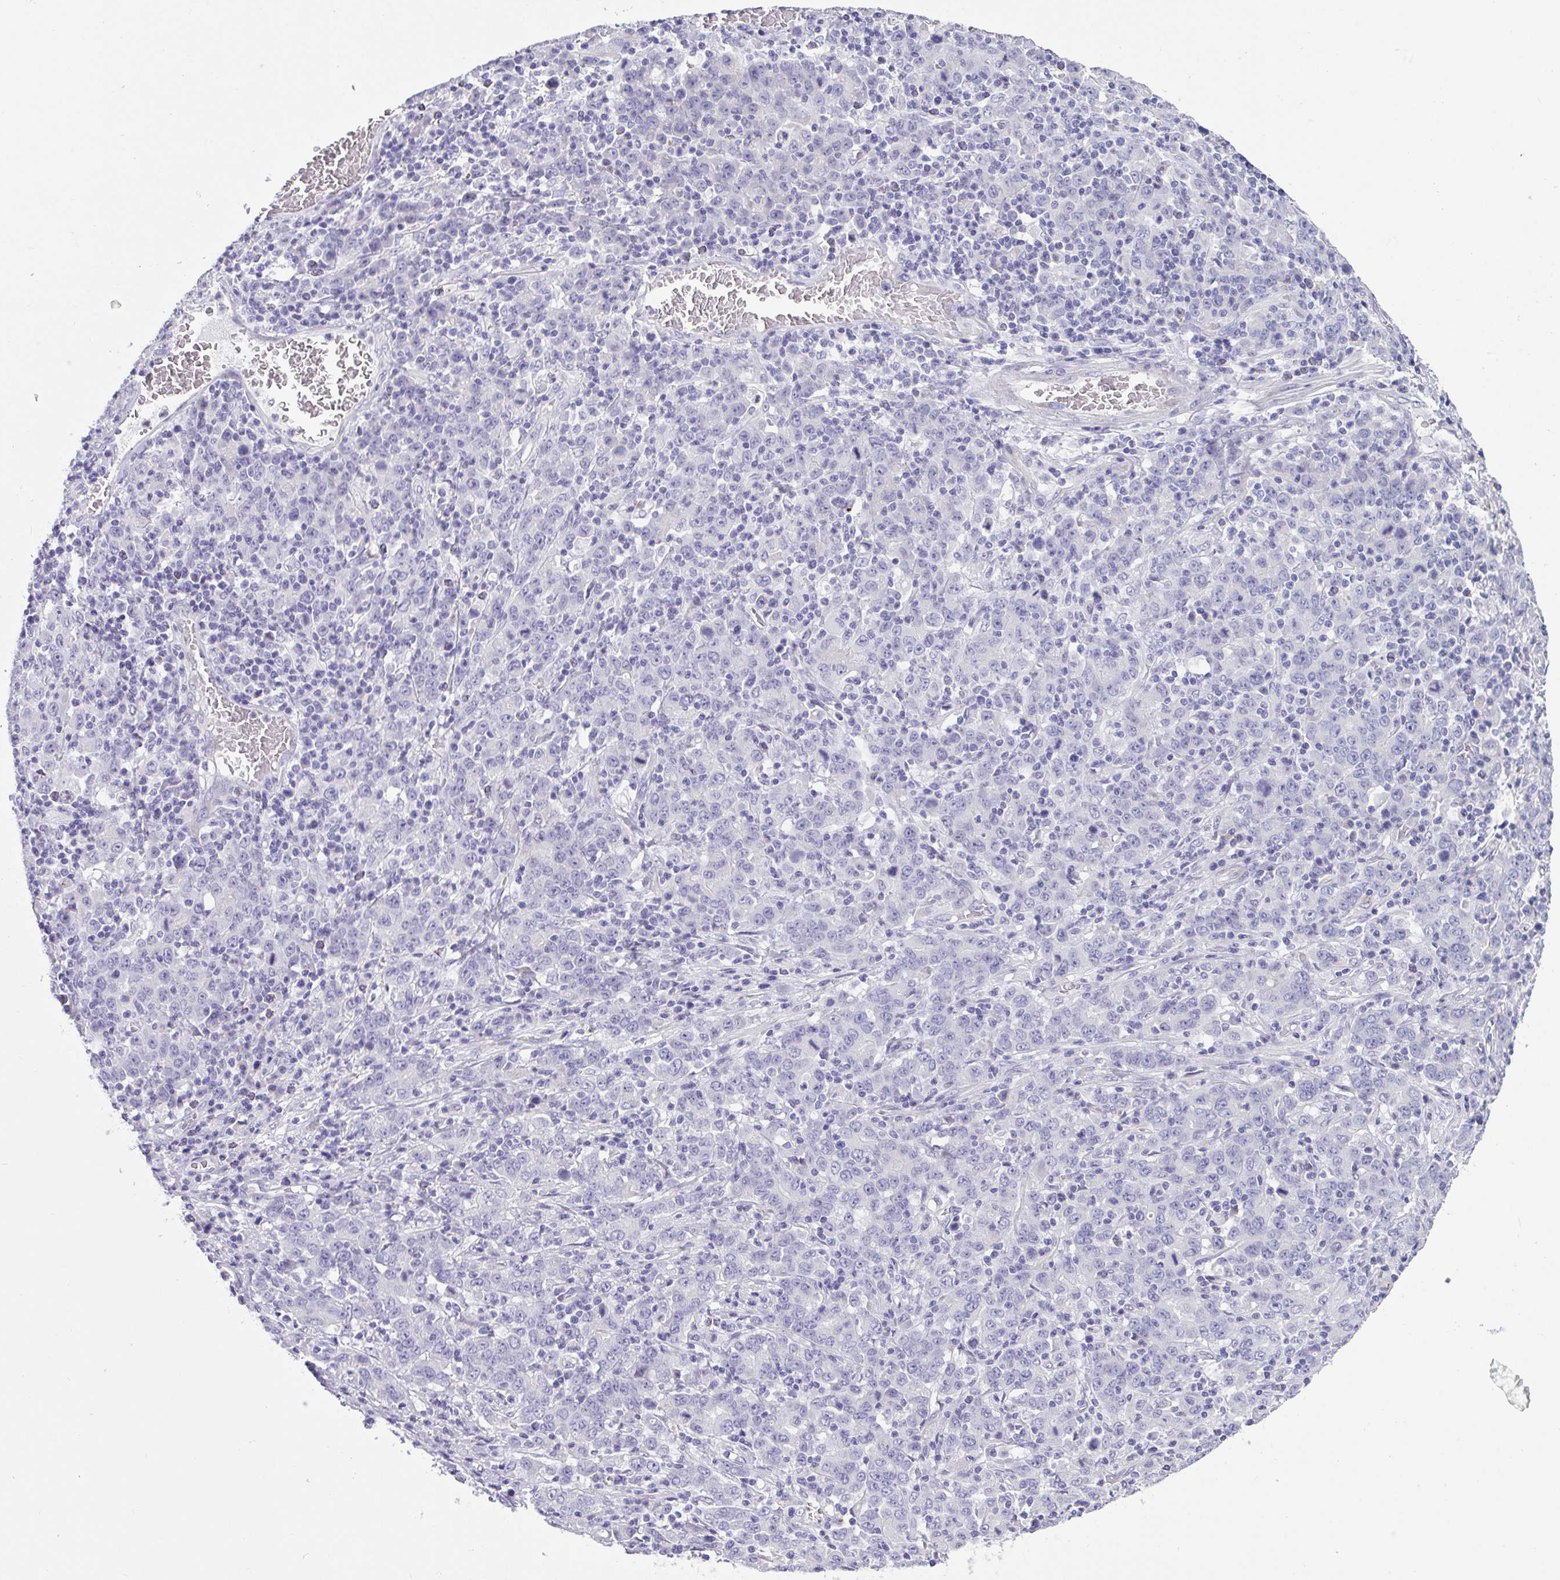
{"staining": {"intensity": "negative", "quantity": "none", "location": "none"}, "tissue": "stomach cancer", "cell_type": "Tumor cells", "image_type": "cancer", "snomed": [{"axis": "morphology", "description": "Adenocarcinoma, NOS"}, {"axis": "topography", "description": "Stomach, upper"}], "caption": "Tumor cells show no significant positivity in adenocarcinoma (stomach).", "gene": "C4orf33", "patient": {"sex": "male", "age": 69}}